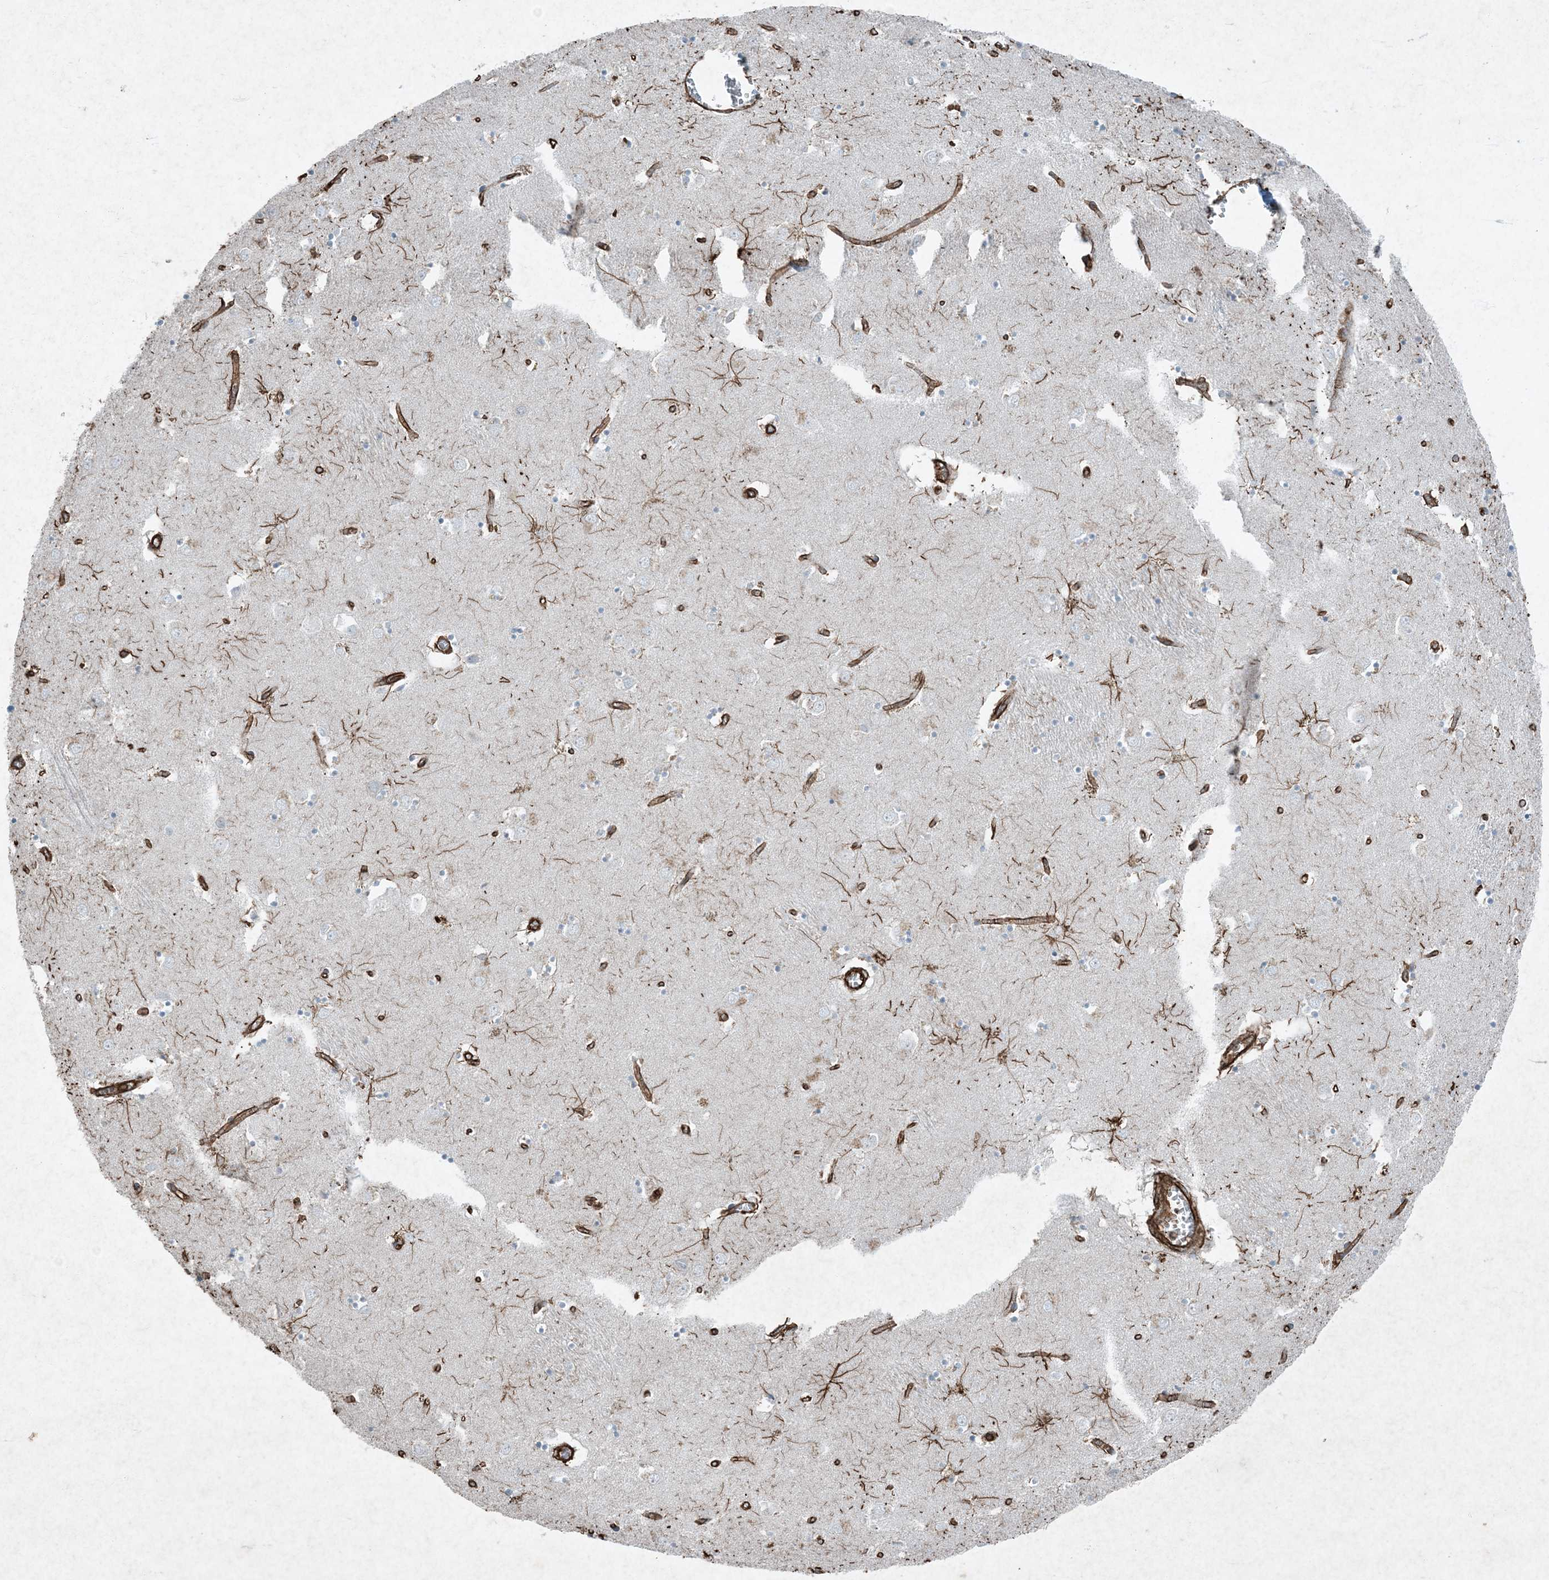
{"staining": {"intensity": "strong", "quantity": "<25%", "location": "cytoplasmic/membranous"}, "tissue": "caudate", "cell_type": "Glial cells", "image_type": "normal", "snomed": [{"axis": "morphology", "description": "Normal tissue, NOS"}, {"axis": "topography", "description": "Lateral ventricle wall"}], "caption": "This is a photomicrograph of immunohistochemistry staining of benign caudate, which shows strong positivity in the cytoplasmic/membranous of glial cells.", "gene": "RYK", "patient": {"sex": "male", "age": 70}}